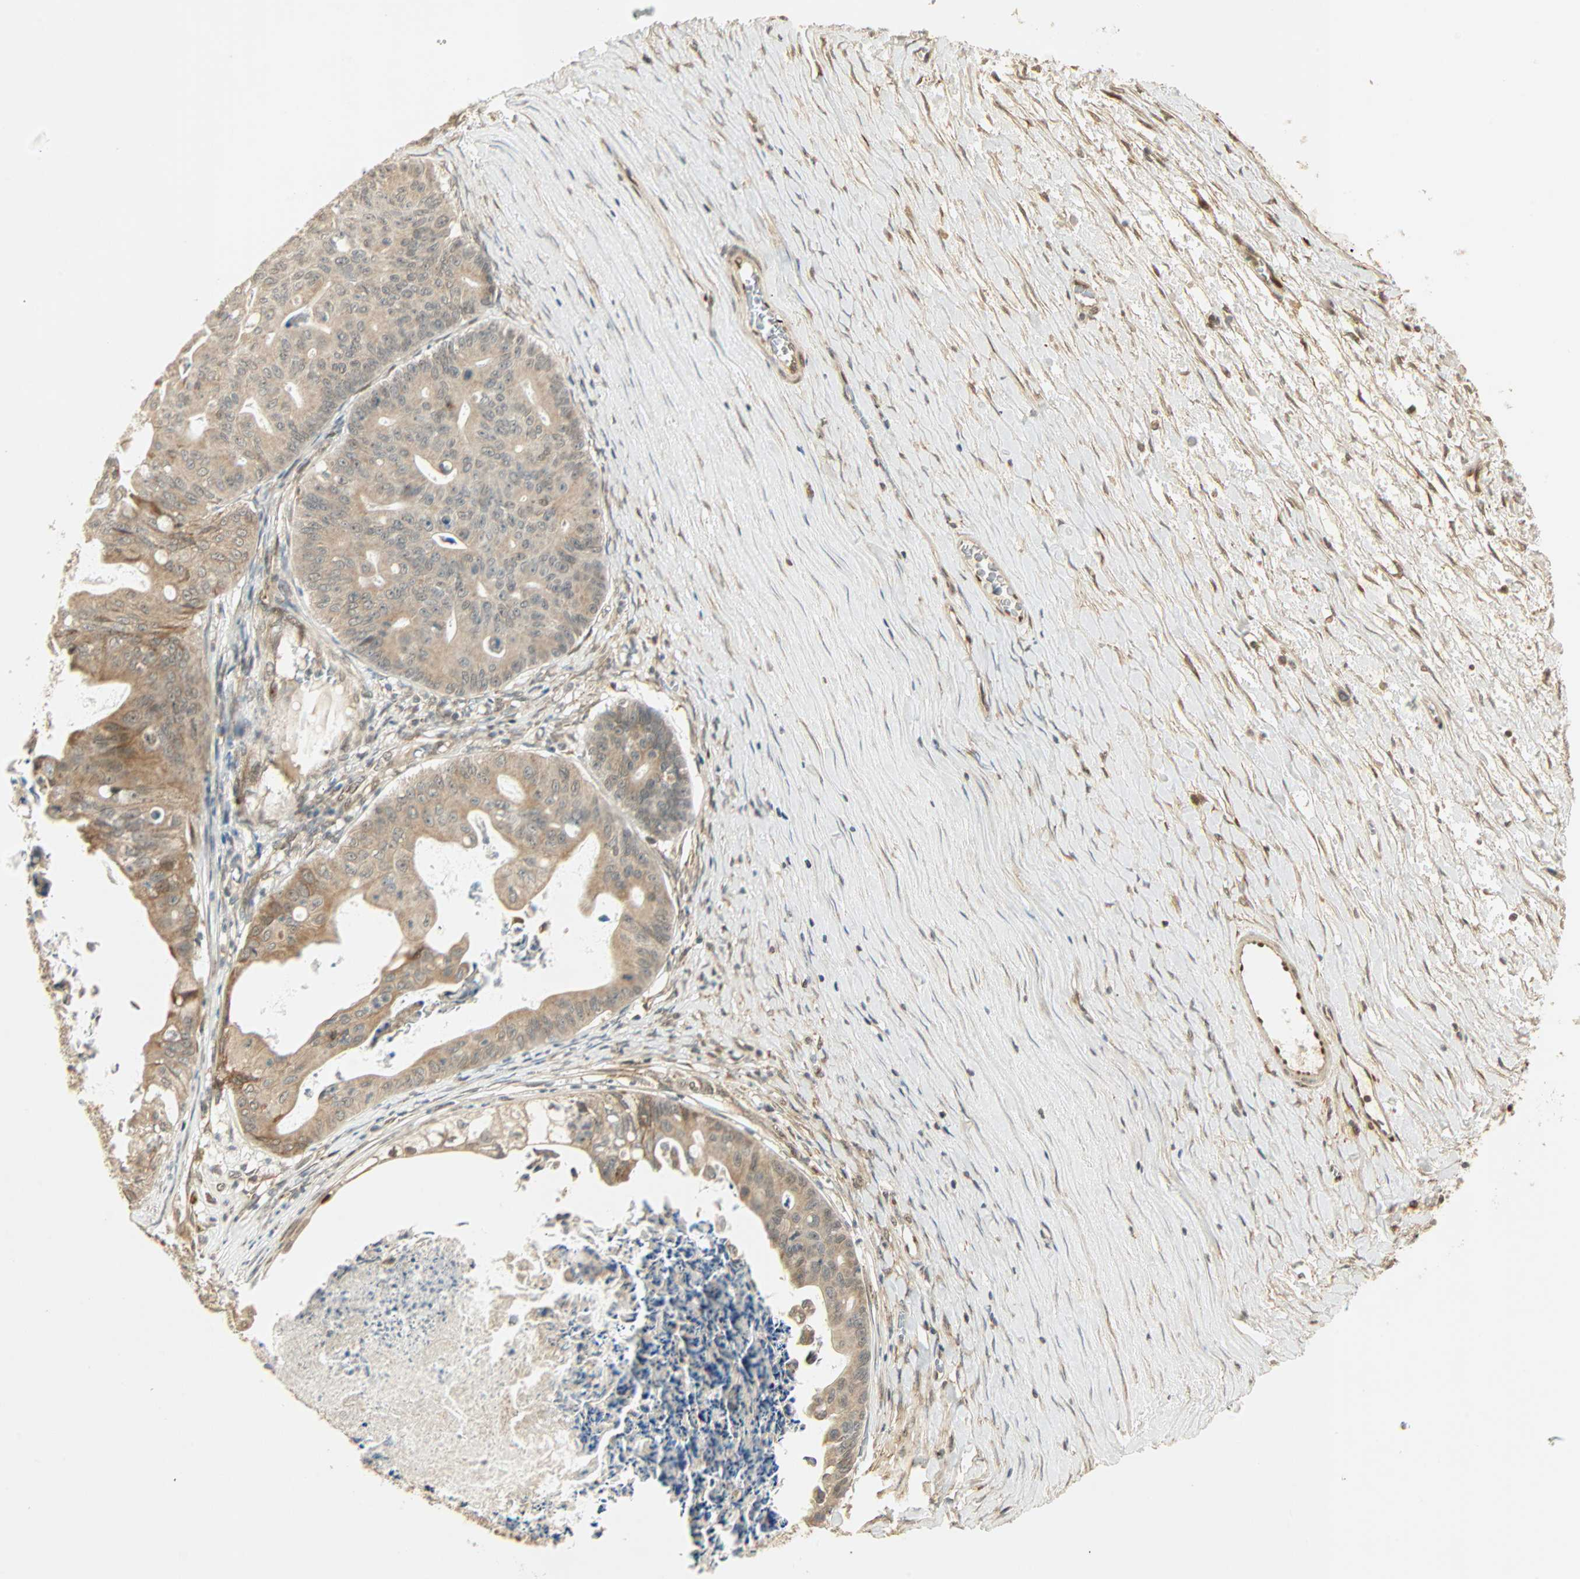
{"staining": {"intensity": "moderate", "quantity": ">75%", "location": "cytoplasmic/membranous"}, "tissue": "ovarian cancer", "cell_type": "Tumor cells", "image_type": "cancer", "snomed": [{"axis": "morphology", "description": "Cystadenocarcinoma, mucinous, NOS"}, {"axis": "topography", "description": "Ovary"}], "caption": "An image of ovarian cancer (mucinous cystadenocarcinoma) stained for a protein demonstrates moderate cytoplasmic/membranous brown staining in tumor cells. (brown staining indicates protein expression, while blue staining denotes nuclei).", "gene": "PNPLA6", "patient": {"sex": "female", "age": 37}}